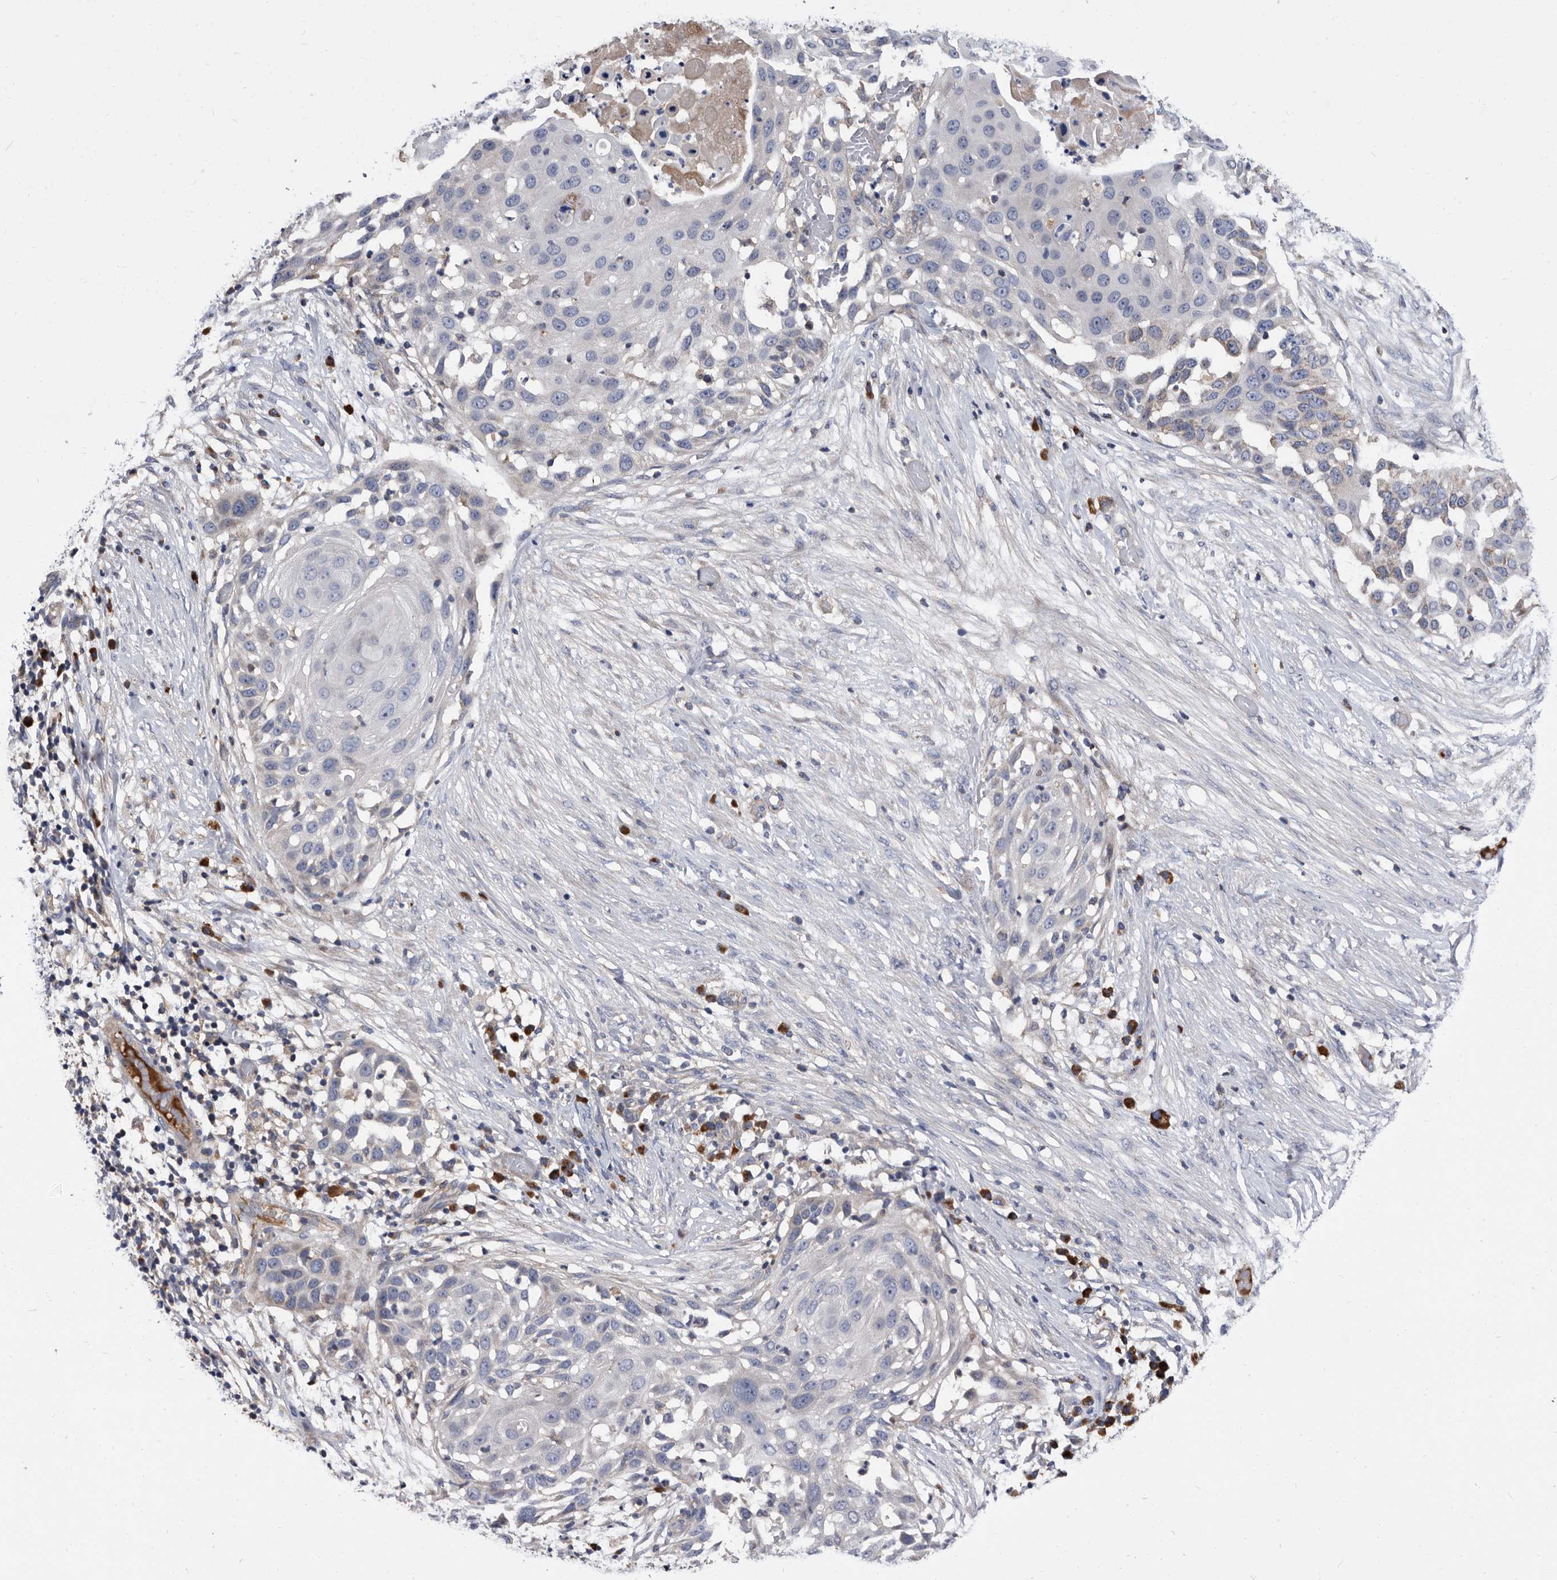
{"staining": {"intensity": "negative", "quantity": "none", "location": "none"}, "tissue": "skin cancer", "cell_type": "Tumor cells", "image_type": "cancer", "snomed": [{"axis": "morphology", "description": "Squamous cell carcinoma, NOS"}, {"axis": "topography", "description": "Skin"}], "caption": "Immunohistochemistry of human squamous cell carcinoma (skin) displays no positivity in tumor cells.", "gene": "DTNBP1", "patient": {"sex": "female", "age": 44}}